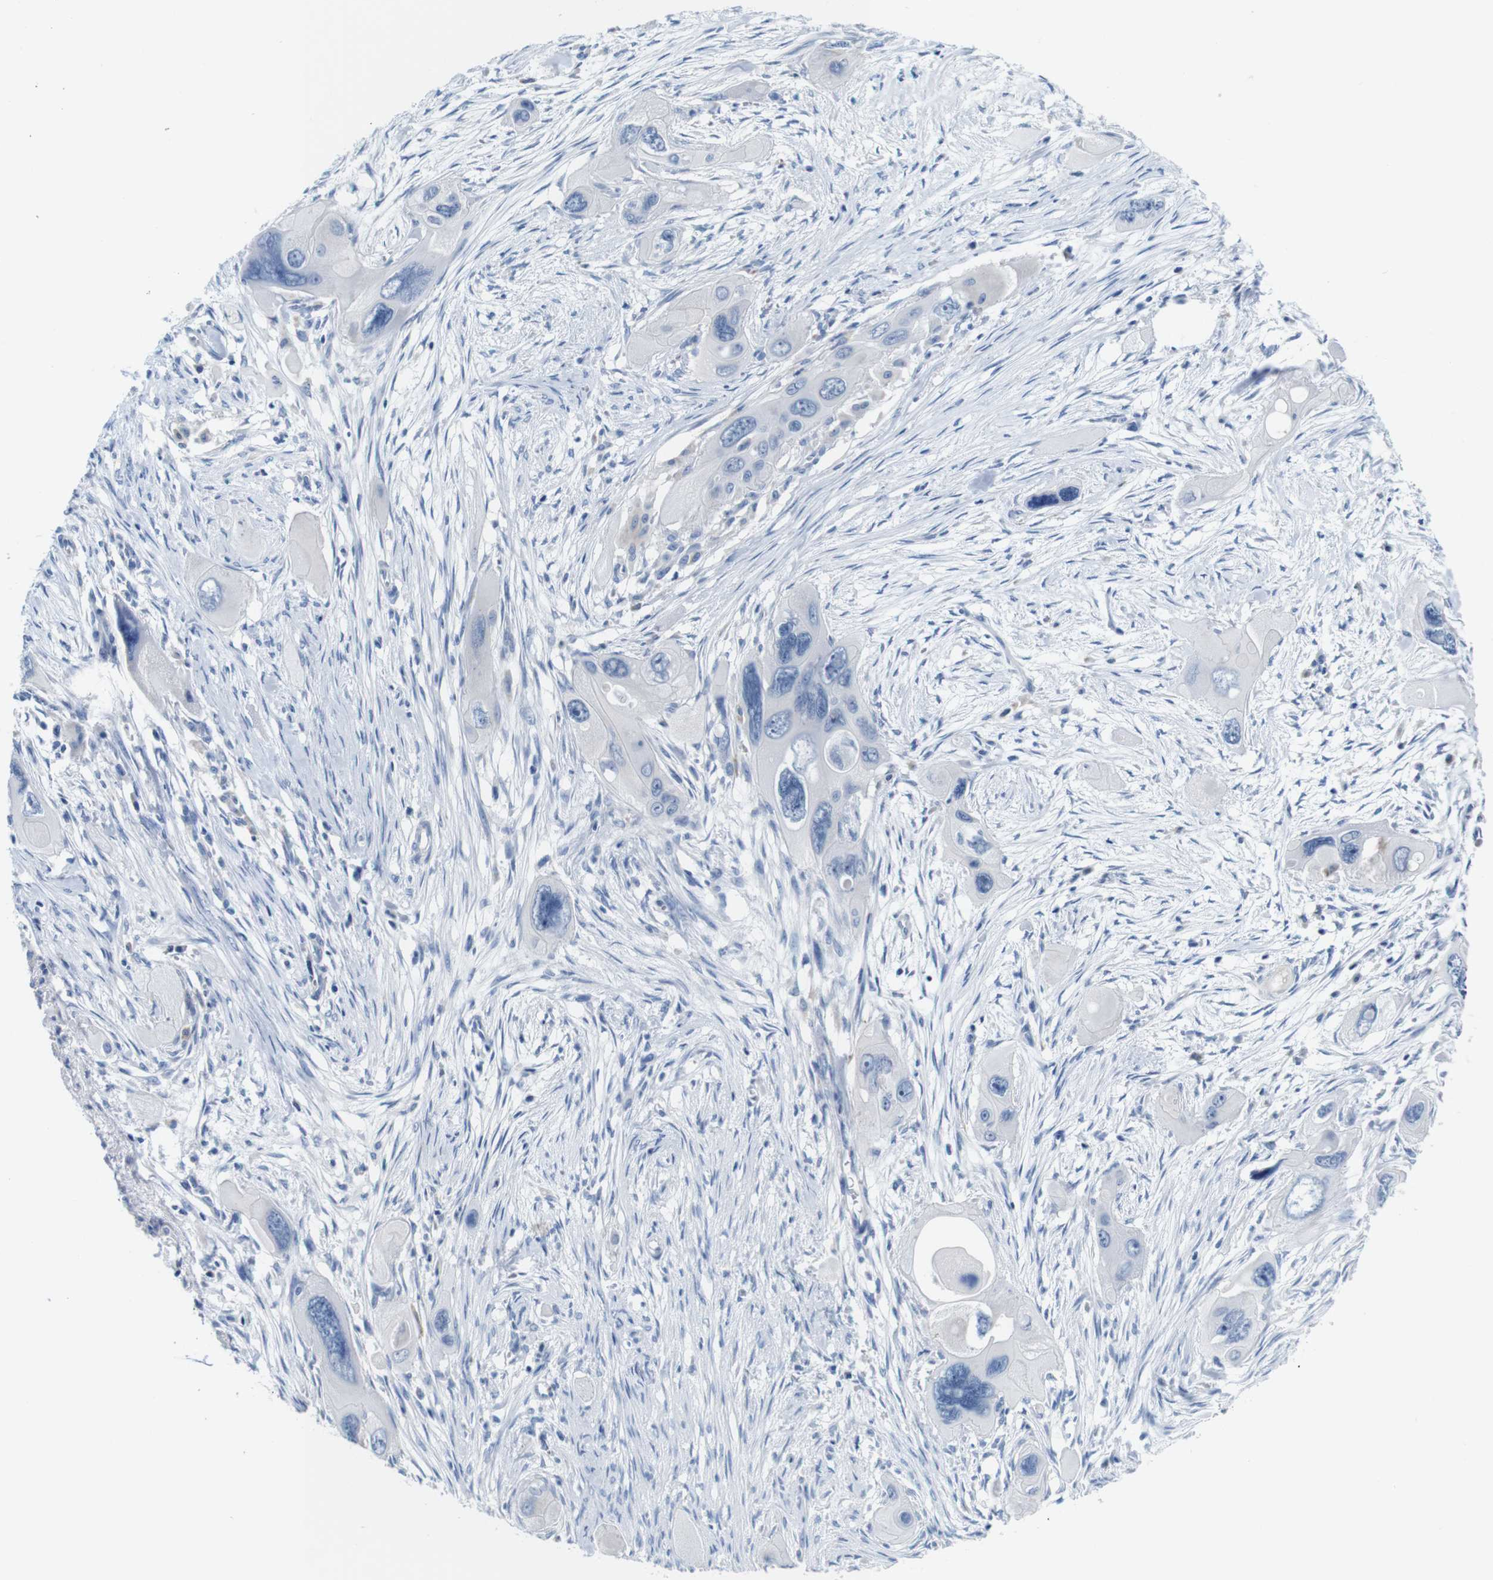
{"staining": {"intensity": "negative", "quantity": "none", "location": "none"}, "tissue": "pancreatic cancer", "cell_type": "Tumor cells", "image_type": "cancer", "snomed": [{"axis": "morphology", "description": "Adenocarcinoma, NOS"}, {"axis": "topography", "description": "Pancreas"}], "caption": "This photomicrograph is of pancreatic cancer stained with immunohistochemistry (IHC) to label a protein in brown with the nuclei are counter-stained blue. There is no expression in tumor cells. Nuclei are stained in blue.", "gene": "IGSF8", "patient": {"sex": "male", "age": 73}}